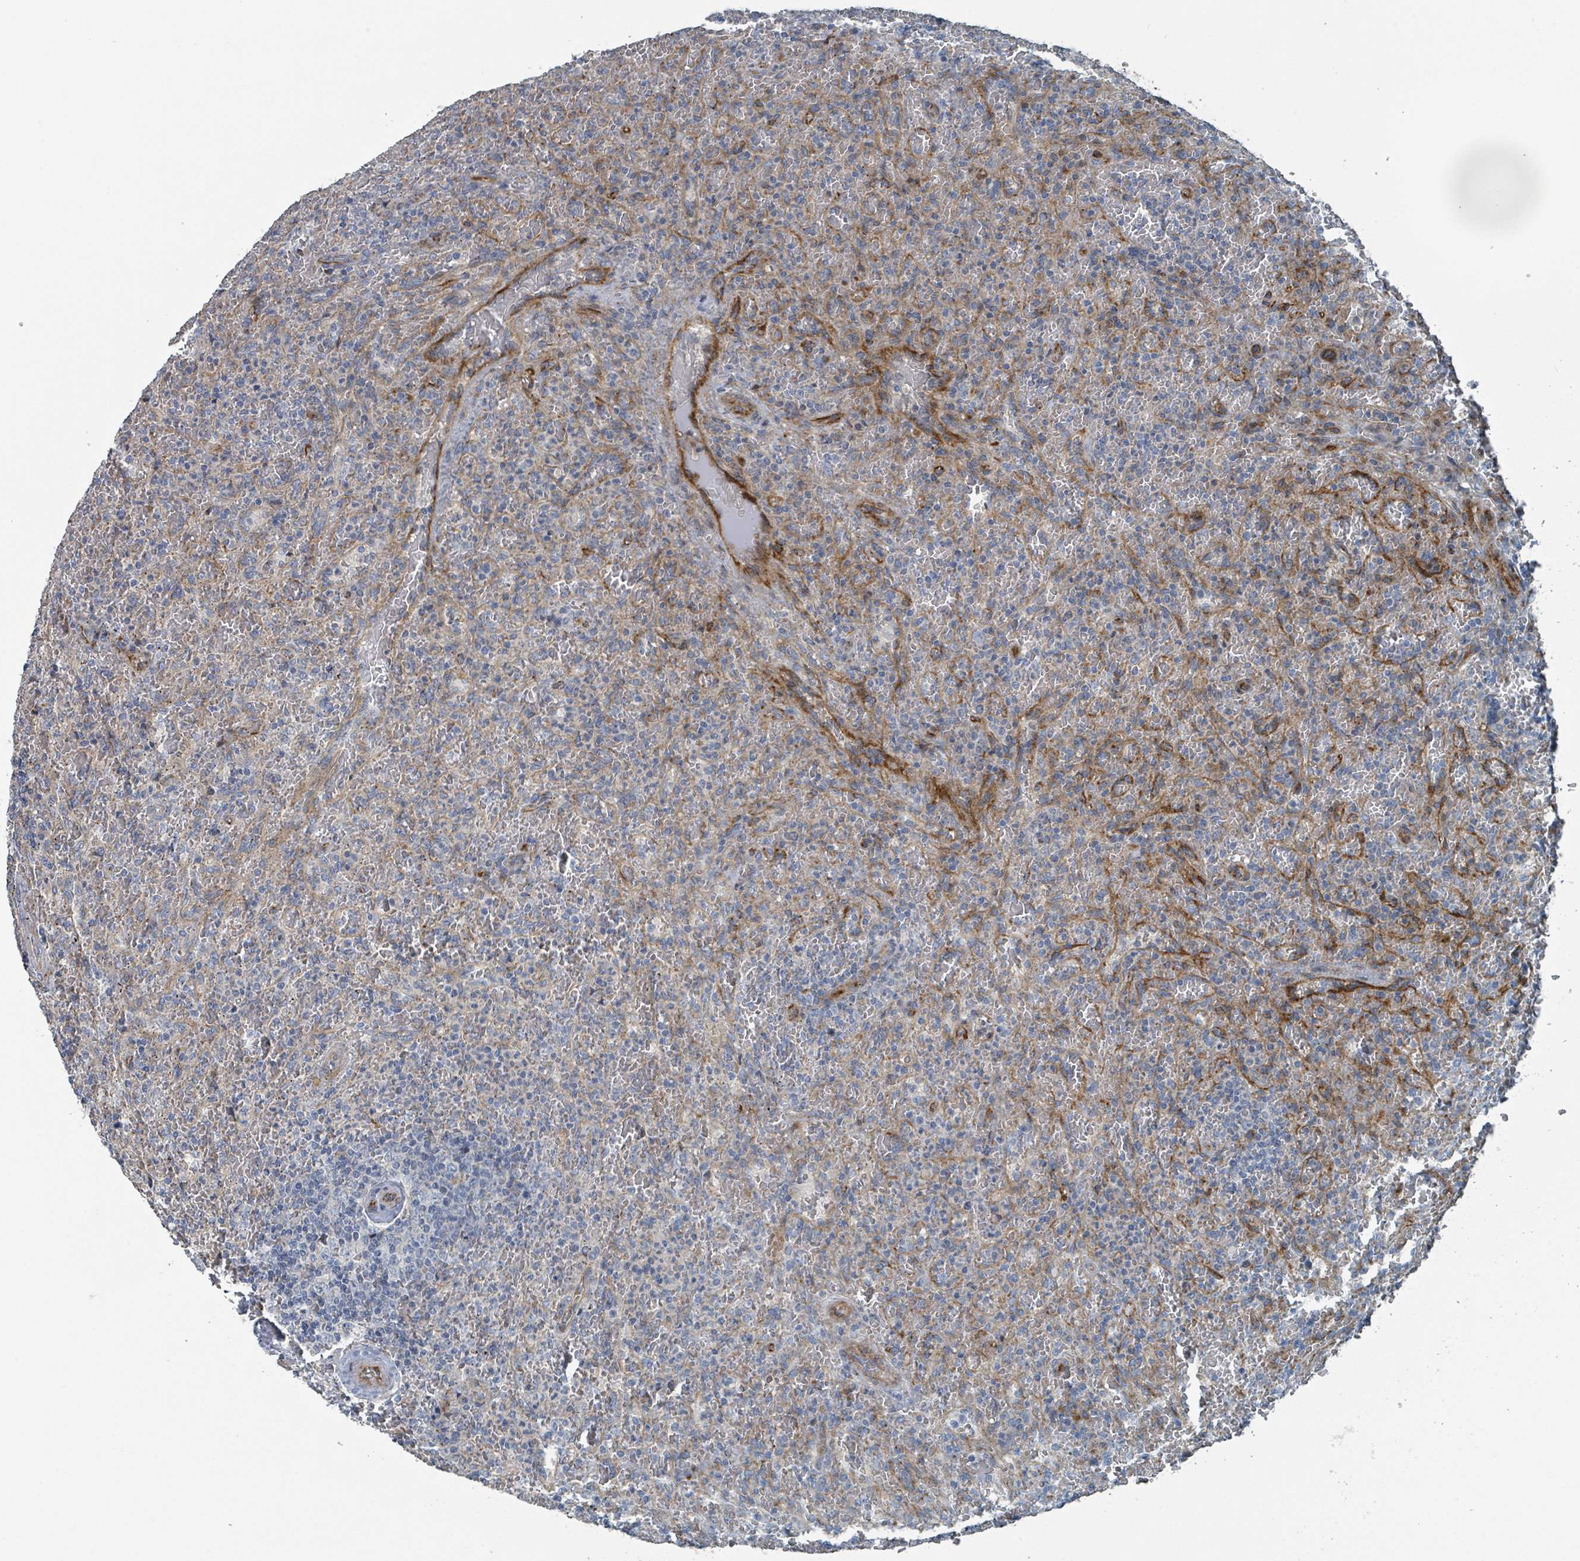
{"staining": {"intensity": "negative", "quantity": "none", "location": "none"}, "tissue": "lymphoma", "cell_type": "Tumor cells", "image_type": "cancer", "snomed": [{"axis": "morphology", "description": "Malignant lymphoma, non-Hodgkin's type, Low grade"}, {"axis": "topography", "description": "Spleen"}], "caption": "DAB immunohistochemical staining of lymphoma demonstrates no significant staining in tumor cells.", "gene": "DIPK2A", "patient": {"sex": "female", "age": 64}}